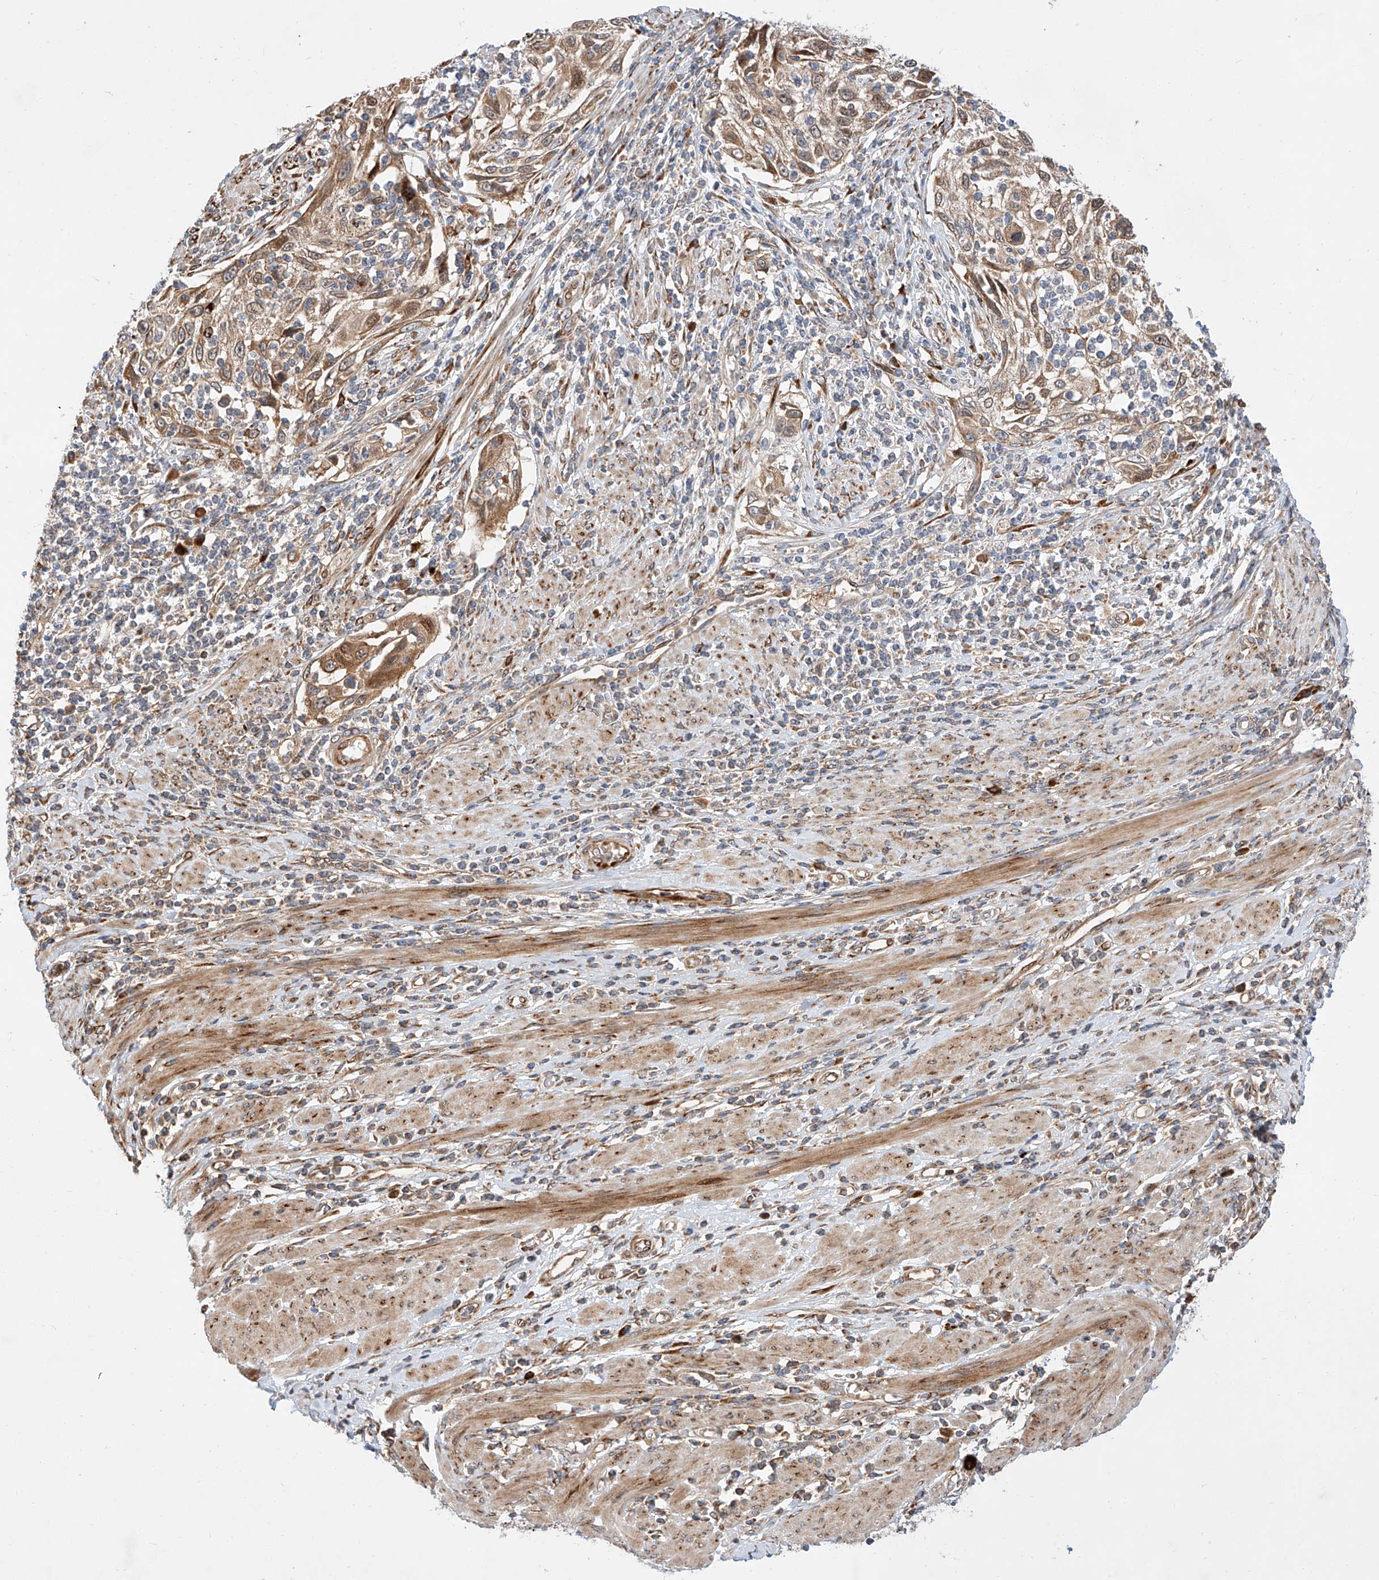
{"staining": {"intensity": "moderate", "quantity": ">75%", "location": "cytoplasmic/membranous"}, "tissue": "cervical cancer", "cell_type": "Tumor cells", "image_type": "cancer", "snomed": [{"axis": "morphology", "description": "Squamous cell carcinoma, NOS"}, {"axis": "topography", "description": "Cervix"}], "caption": "Immunohistochemistry (IHC) staining of cervical squamous cell carcinoma, which reveals medium levels of moderate cytoplasmic/membranous expression in approximately >75% of tumor cells indicating moderate cytoplasmic/membranous protein staining. The staining was performed using DAB (3,3'-diaminobenzidine) (brown) for protein detection and nuclei were counterstained in hematoxylin (blue).", "gene": "DIRAS3", "patient": {"sex": "female", "age": 70}}